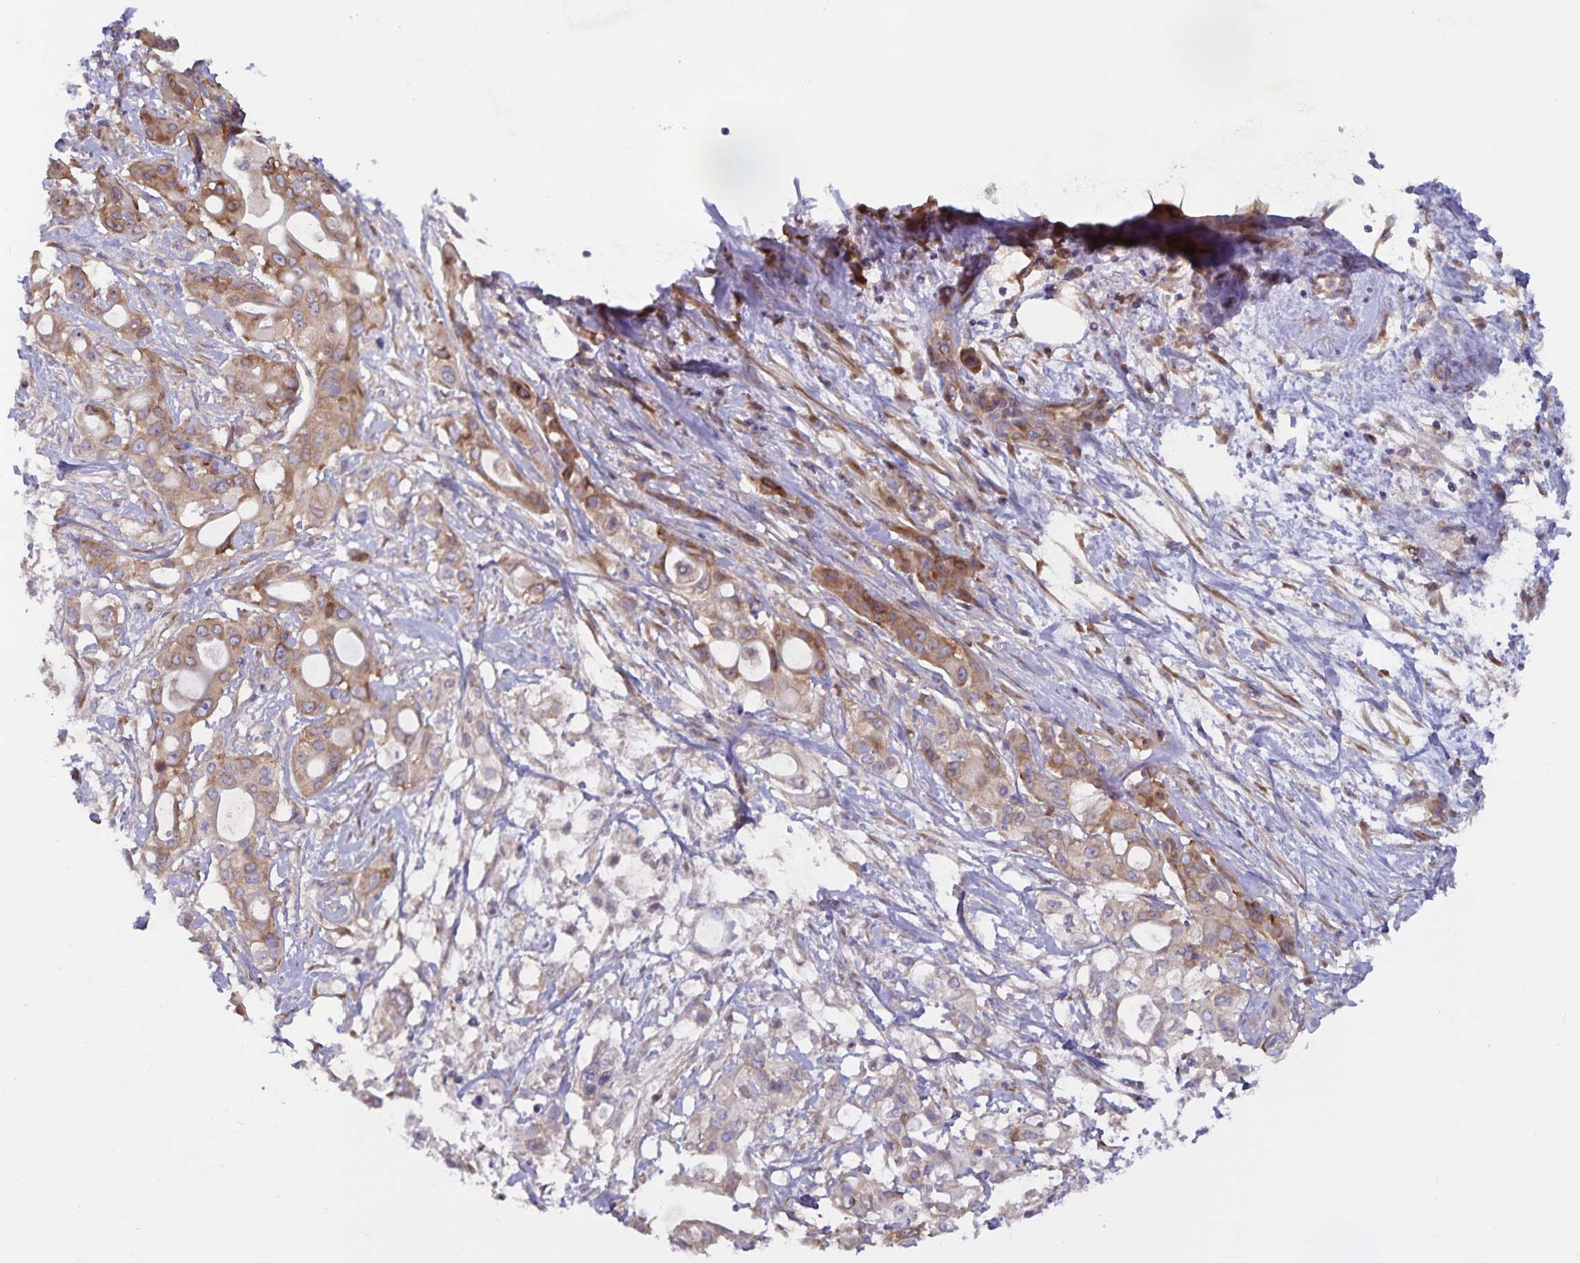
{"staining": {"intensity": "moderate", "quantity": ">75%", "location": "cytoplasmic/membranous"}, "tissue": "pancreatic cancer", "cell_type": "Tumor cells", "image_type": "cancer", "snomed": [{"axis": "morphology", "description": "Adenocarcinoma, NOS"}, {"axis": "topography", "description": "Pancreas"}], "caption": "IHC (DAB) staining of adenocarcinoma (pancreatic) reveals moderate cytoplasmic/membranous protein staining in about >75% of tumor cells.", "gene": "FAM120A", "patient": {"sex": "female", "age": 68}}